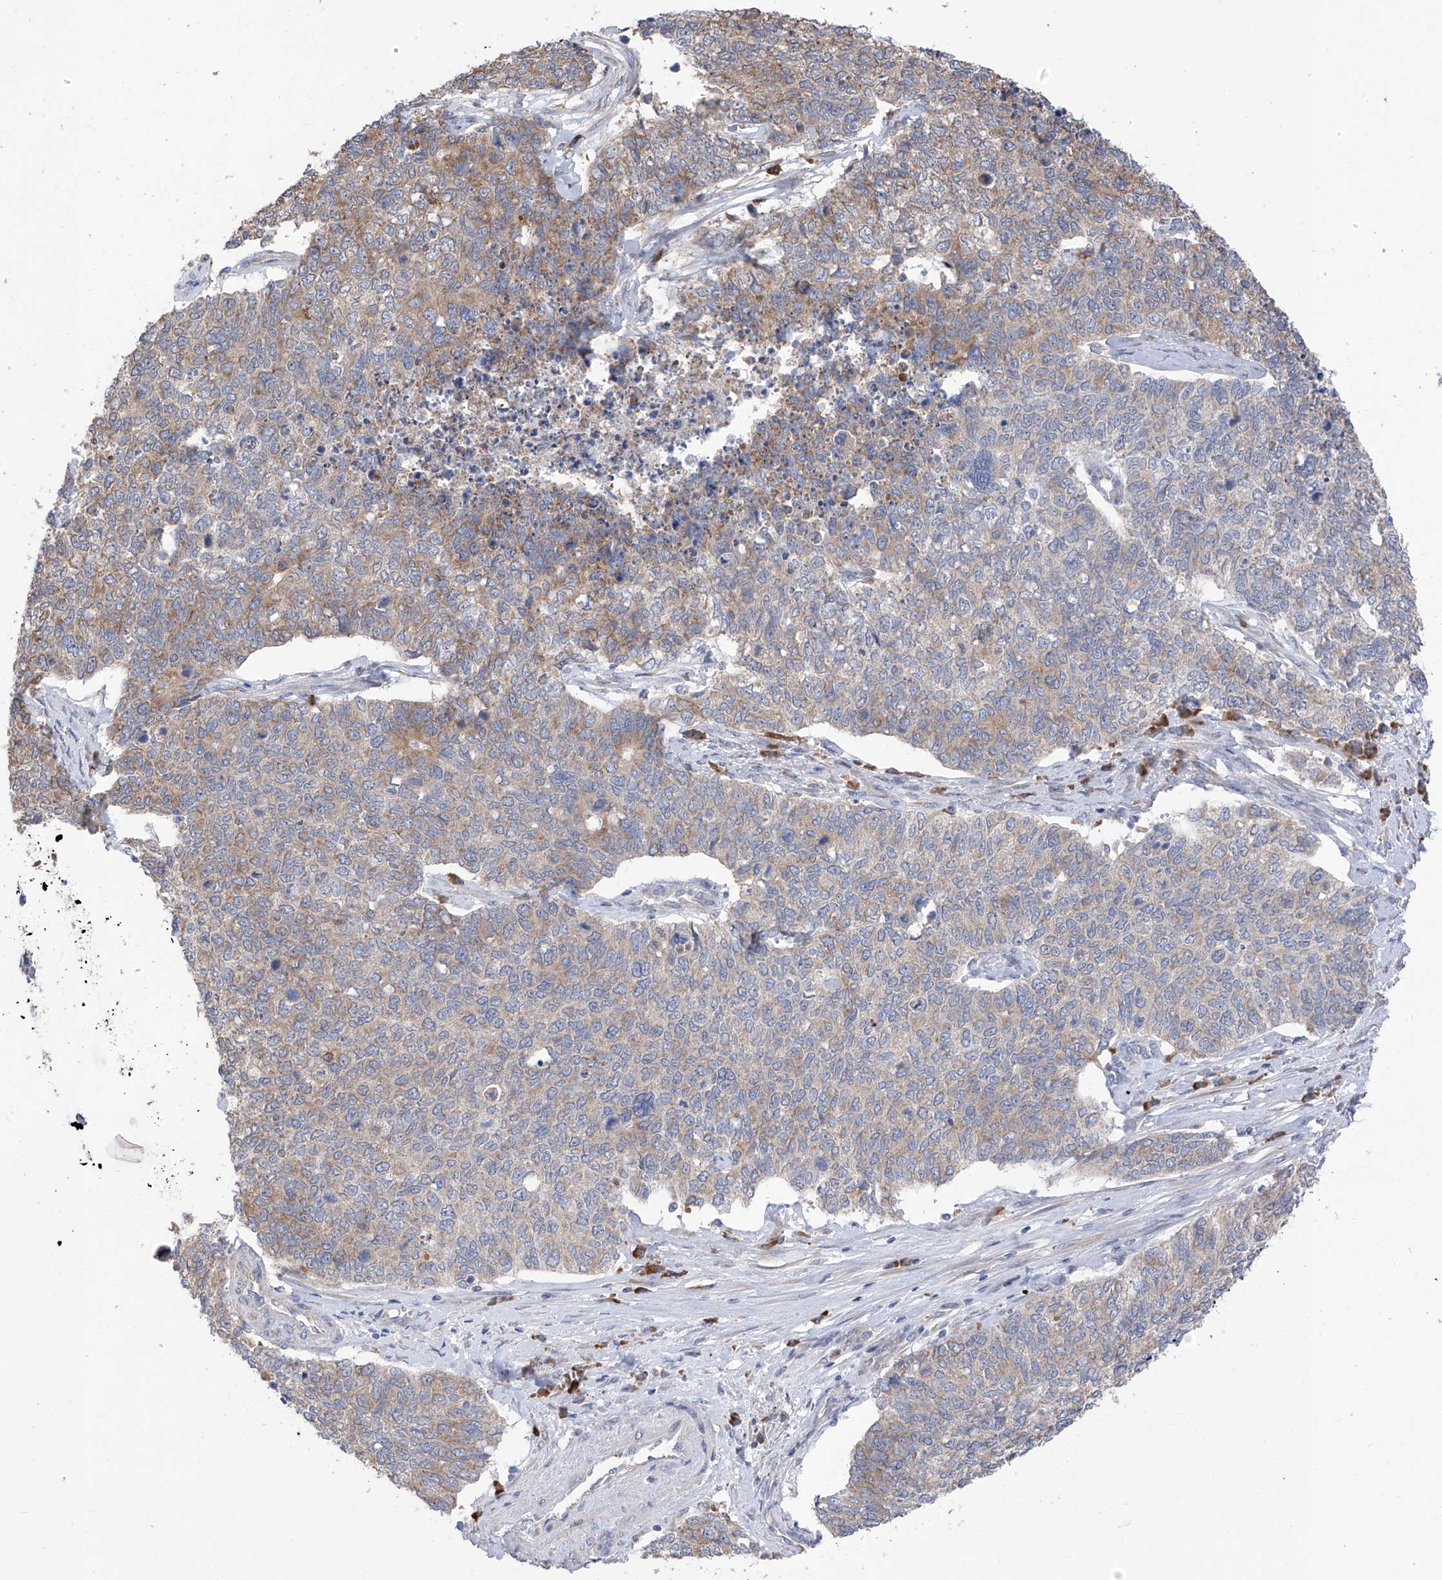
{"staining": {"intensity": "weak", "quantity": "25%-75%", "location": "cytoplasmic/membranous"}, "tissue": "cervical cancer", "cell_type": "Tumor cells", "image_type": "cancer", "snomed": [{"axis": "morphology", "description": "Squamous cell carcinoma, NOS"}, {"axis": "topography", "description": "Cervix"}], "caption": "A low amount of weak cytoplasmic/membranous positivity is identified in about 25%-75% of tumor cells in cervical squamous cell carcinoma tissue. (DAB (3,3'-diaminobenzidine) IHC with brightfield microscopy, high magnification).", "gene": "REC8", "patient": {"sex": "female", "age": 63}}